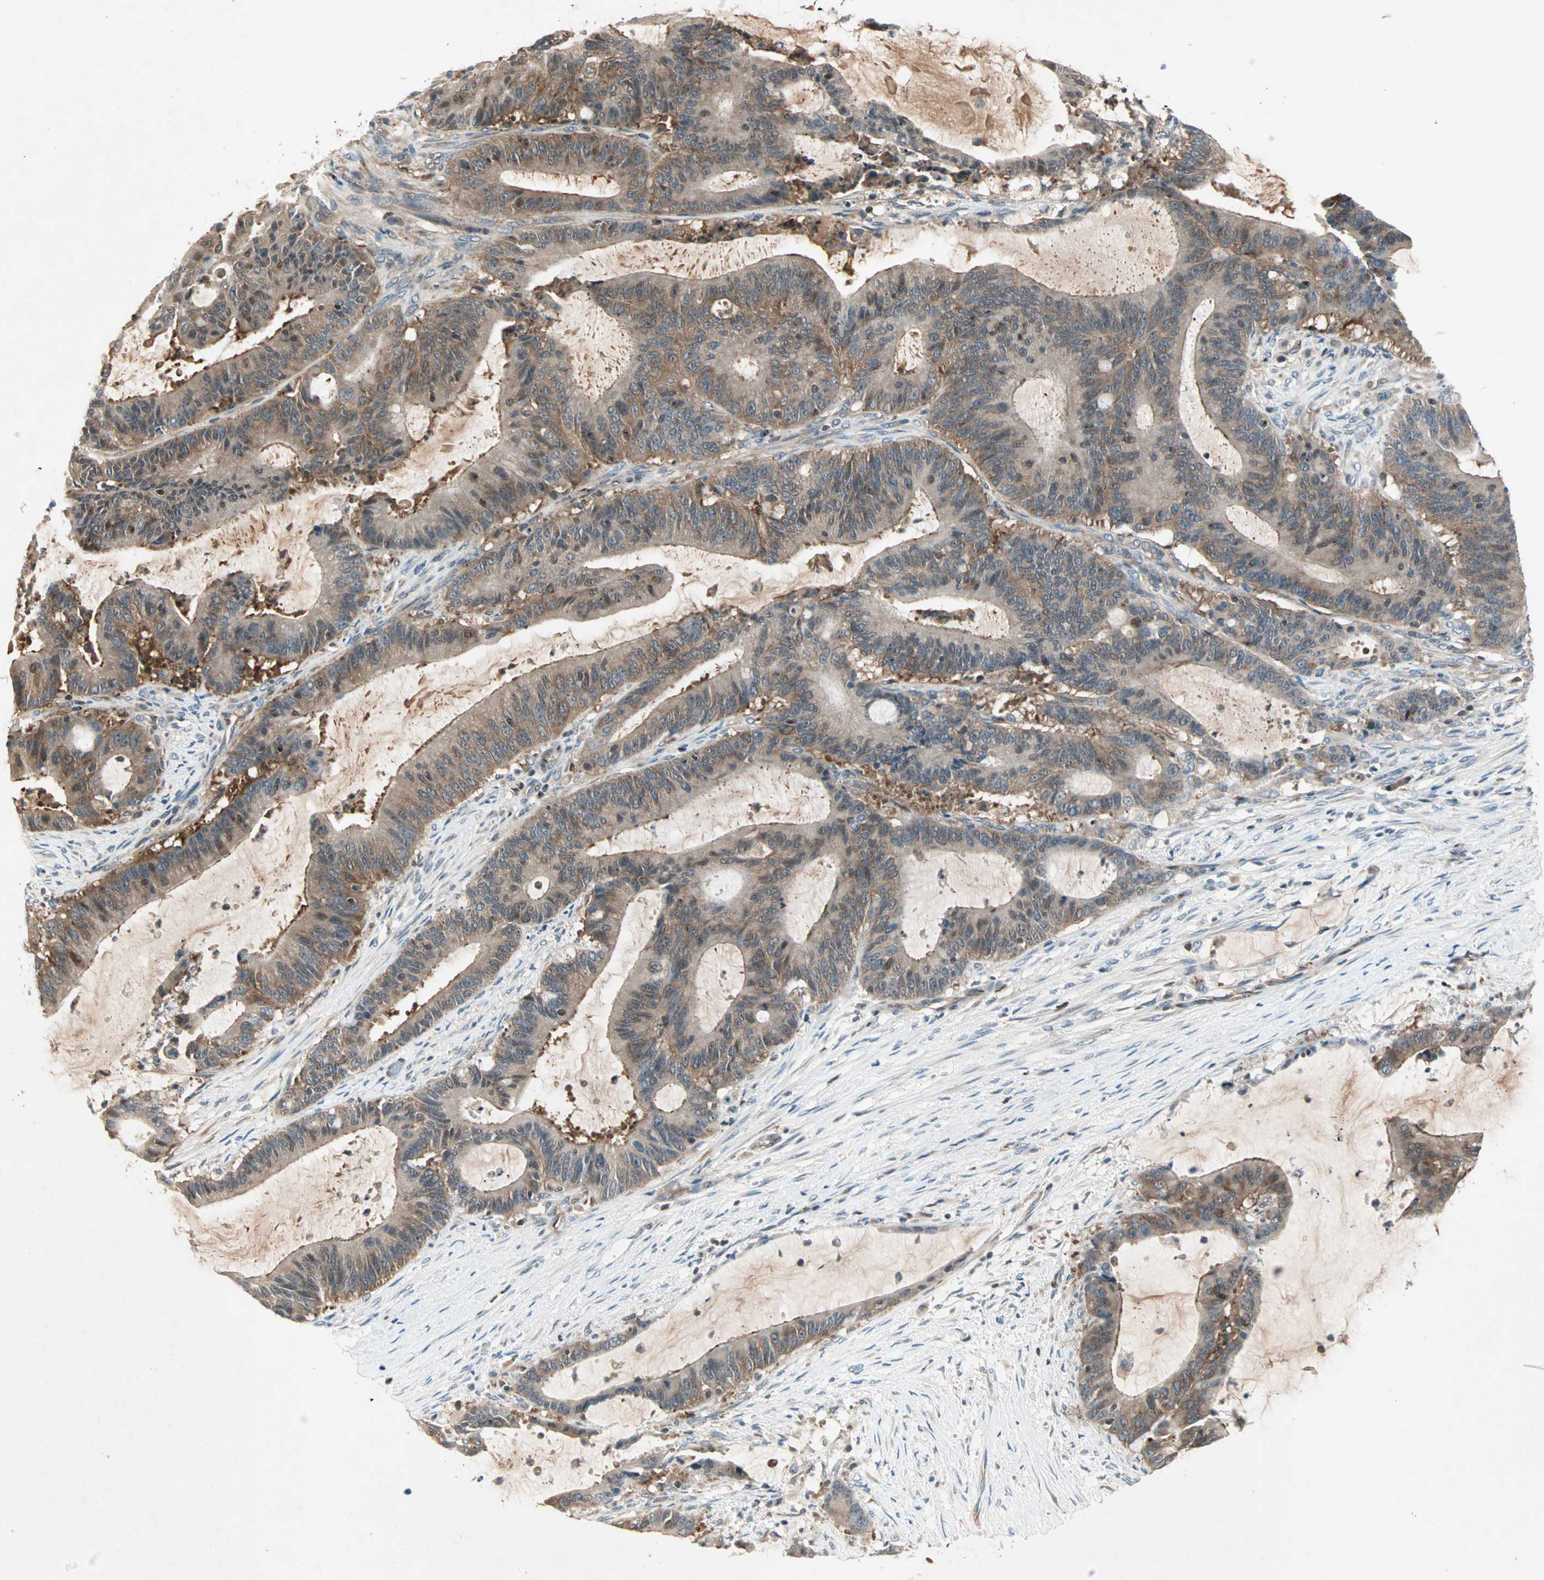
{"staining": {"intensity": "moderate", "quantity": ">75%", "location": "cytoplasmic/membranous"}, "tissue": "liver cancer", "cell_type": "Tumor cells", "image_type": "cancer", "snomed": [{"axis": "morphology", "description": "Cholangiocarcinoma"}, {"axis": "topography", "description": "Liver"}], "caption": "A photomicrograph of liver cancer (cholangiocarcinoma) stained for a protein reveals moderate cytoplasmic/membranous brown staining in tumor cells.", "gene": "TEC", "patient": {"sex": "female", "age": 73}}